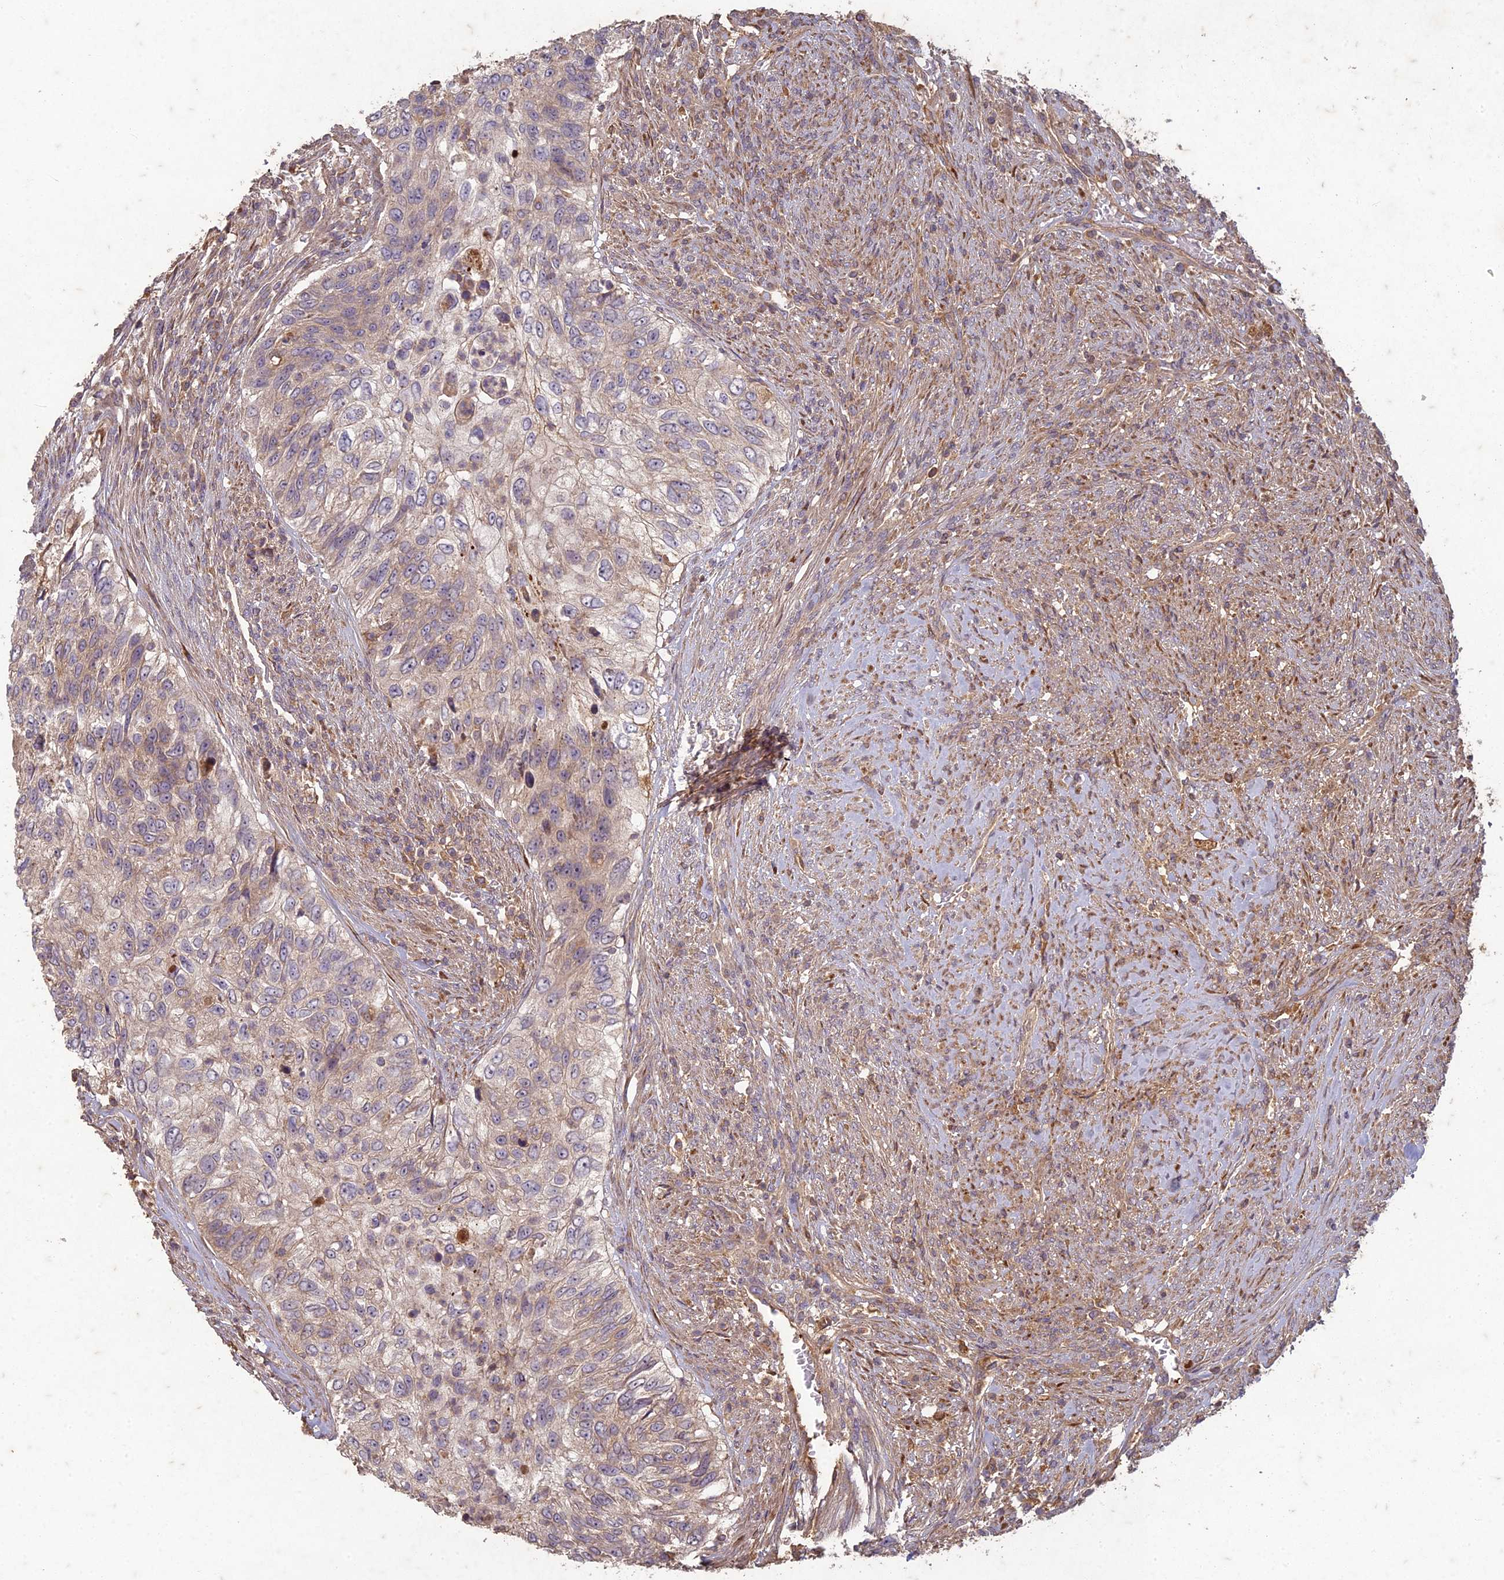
{"staining": {"intensity": "weak", "quantity": ">75%", "location": "cytoplasmic/membranous"}, "tissue": "urothelial cancer", "cell_type": "Tumor cells", "image_type": "cancer", "snomed": [{"axis": "morphology", "description": "Urothelial carcinoma, High grade"}, {"axis": "topography", "description": "Urinary bladder"}], "caption": "Protein expression by immunohistochemistry (IHC) reveals weak cytoplasmic/membranous staining in about >75% of tumor cells in urothelial cancer. Using DAB (3,3'-diaminobenzidine) (brown) and hematoxylin (blue) stains, captured at high magnification using brightfield microscopy.", "gene": "TCF25", "patient": {"sex": "female", "age": 60}}